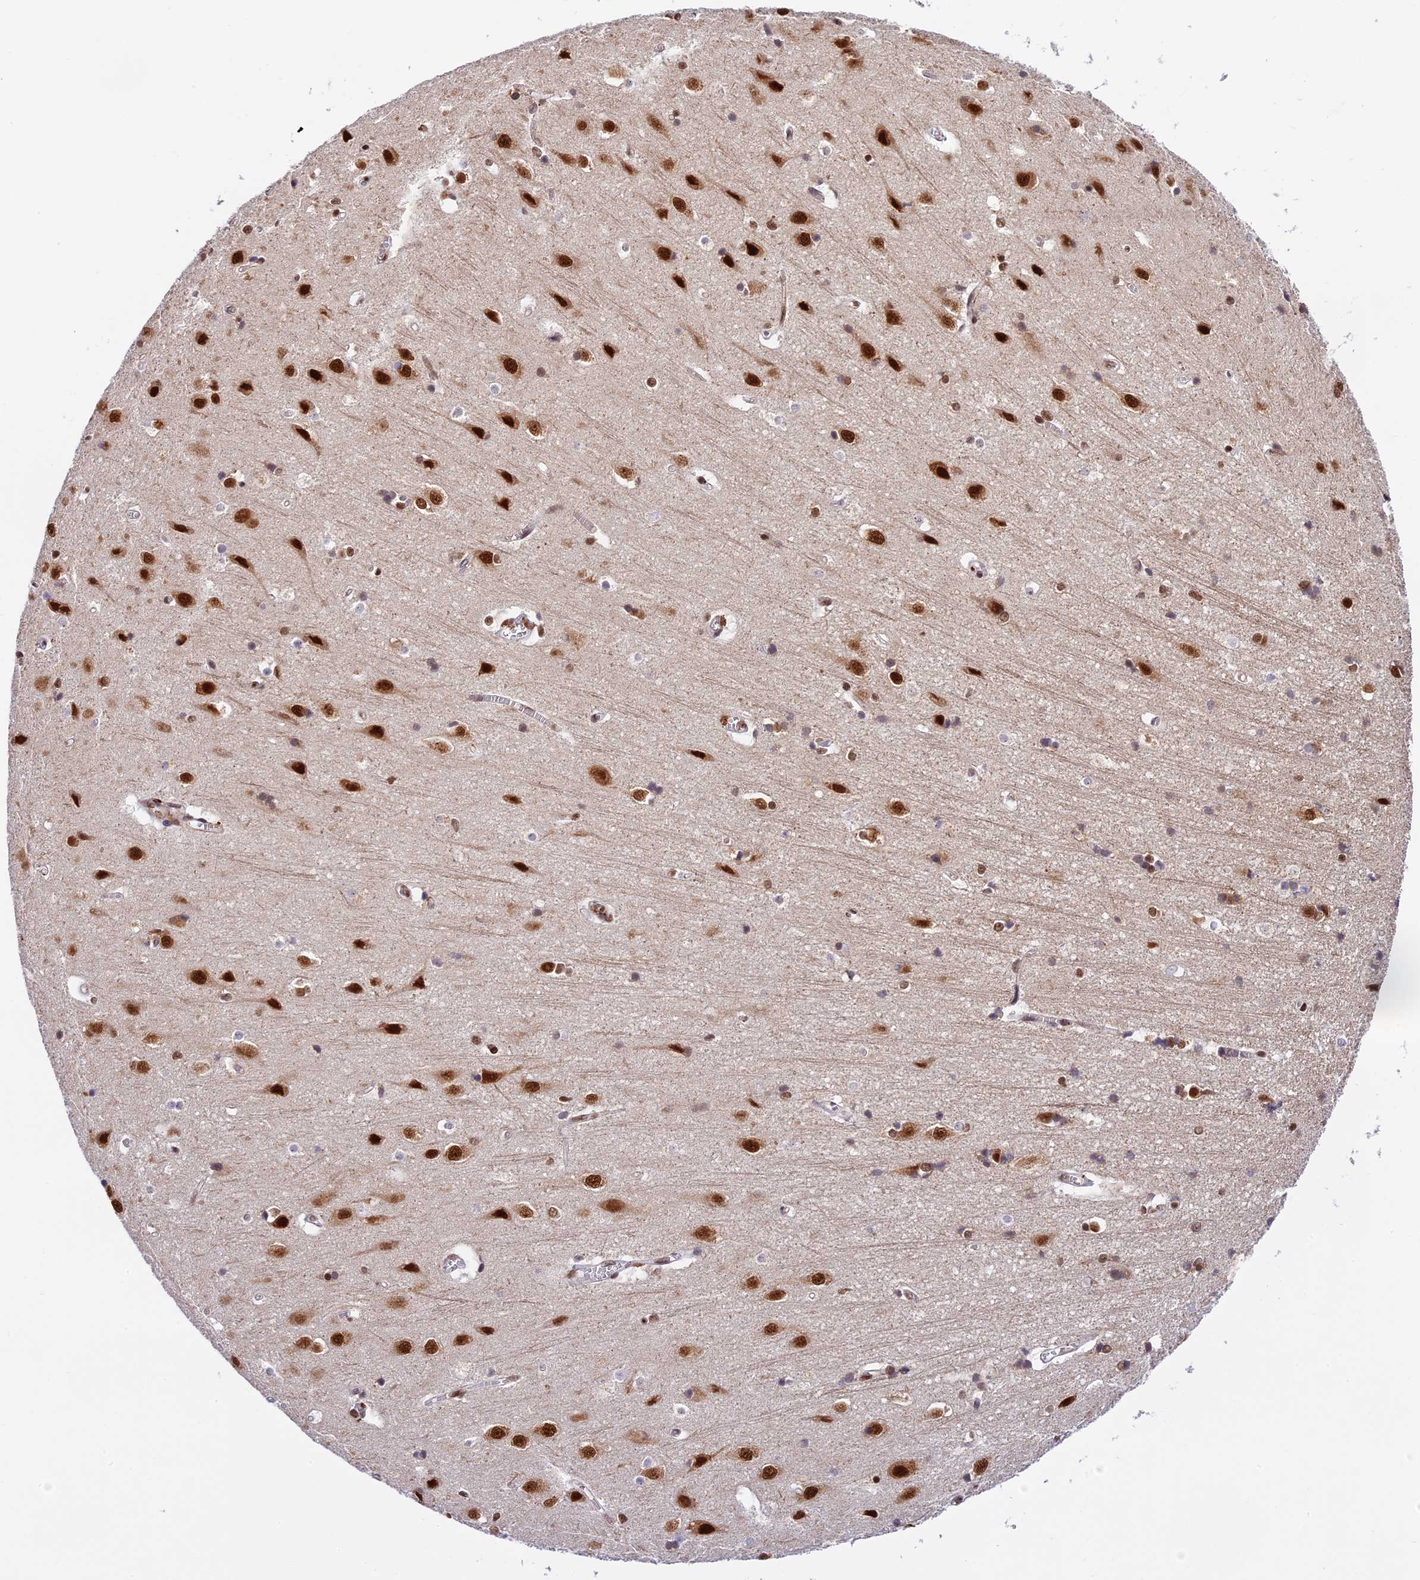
{"staining": {"intensity": "negative", "quantity": "none", "location": "none"}, "tissue": "cerebral cortex", "cell_type": "Endothelial cells", "image_type": "normal", "snomed": [{"axis": "morphology", "description": "Normal tissue, NOS"}, {"axis": "topography", "description": "Cerebral cortex"}], "caption": "DAB immunohistochemical staining of normal cerebral cortex demonstrates no significant staining in endothelial cells.", "gene": "RAMACL", "patient": {"sex": "male", "age": 54}}